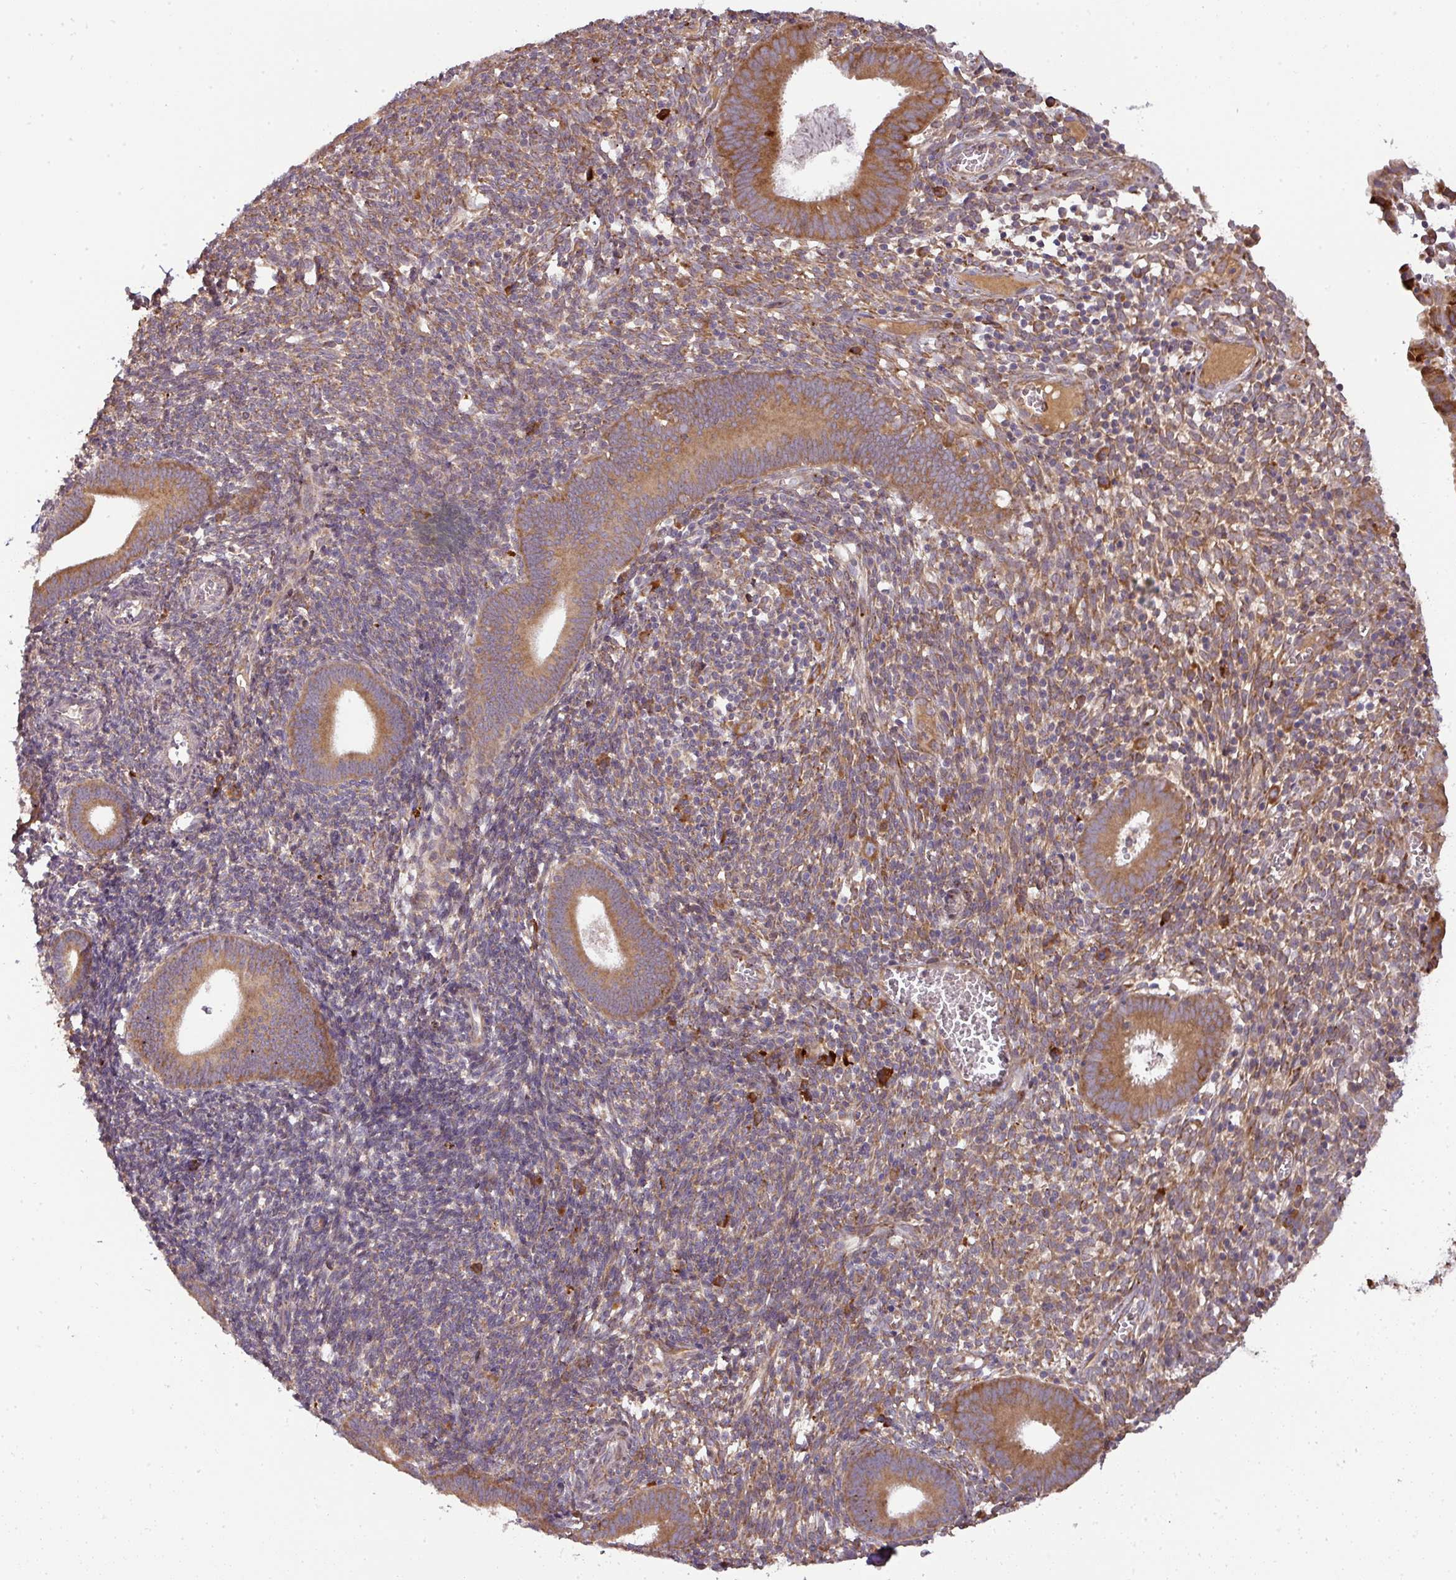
{"staining": {"intensity": "moderate", "quantity": "25%-75%", "location": "cytoplasmic/membranous"}, "tissue": "endometrium", "cell_type": "Cells in endometrial stroma", "image_type": "normal", "snomed": [{"axis": "morphology", "description": "Normal tissue, NOS"}, {"axis": "topography", "description": "Endometrium"}], "caption": "Endometrium stained with a brown dye reveals moderate cytoplasmic/membranous positive positivity in approximately 25%-75% of cells in endometrial stroma.", "gene": "GALP", "patient": {"sex": "female", "age": 41}}